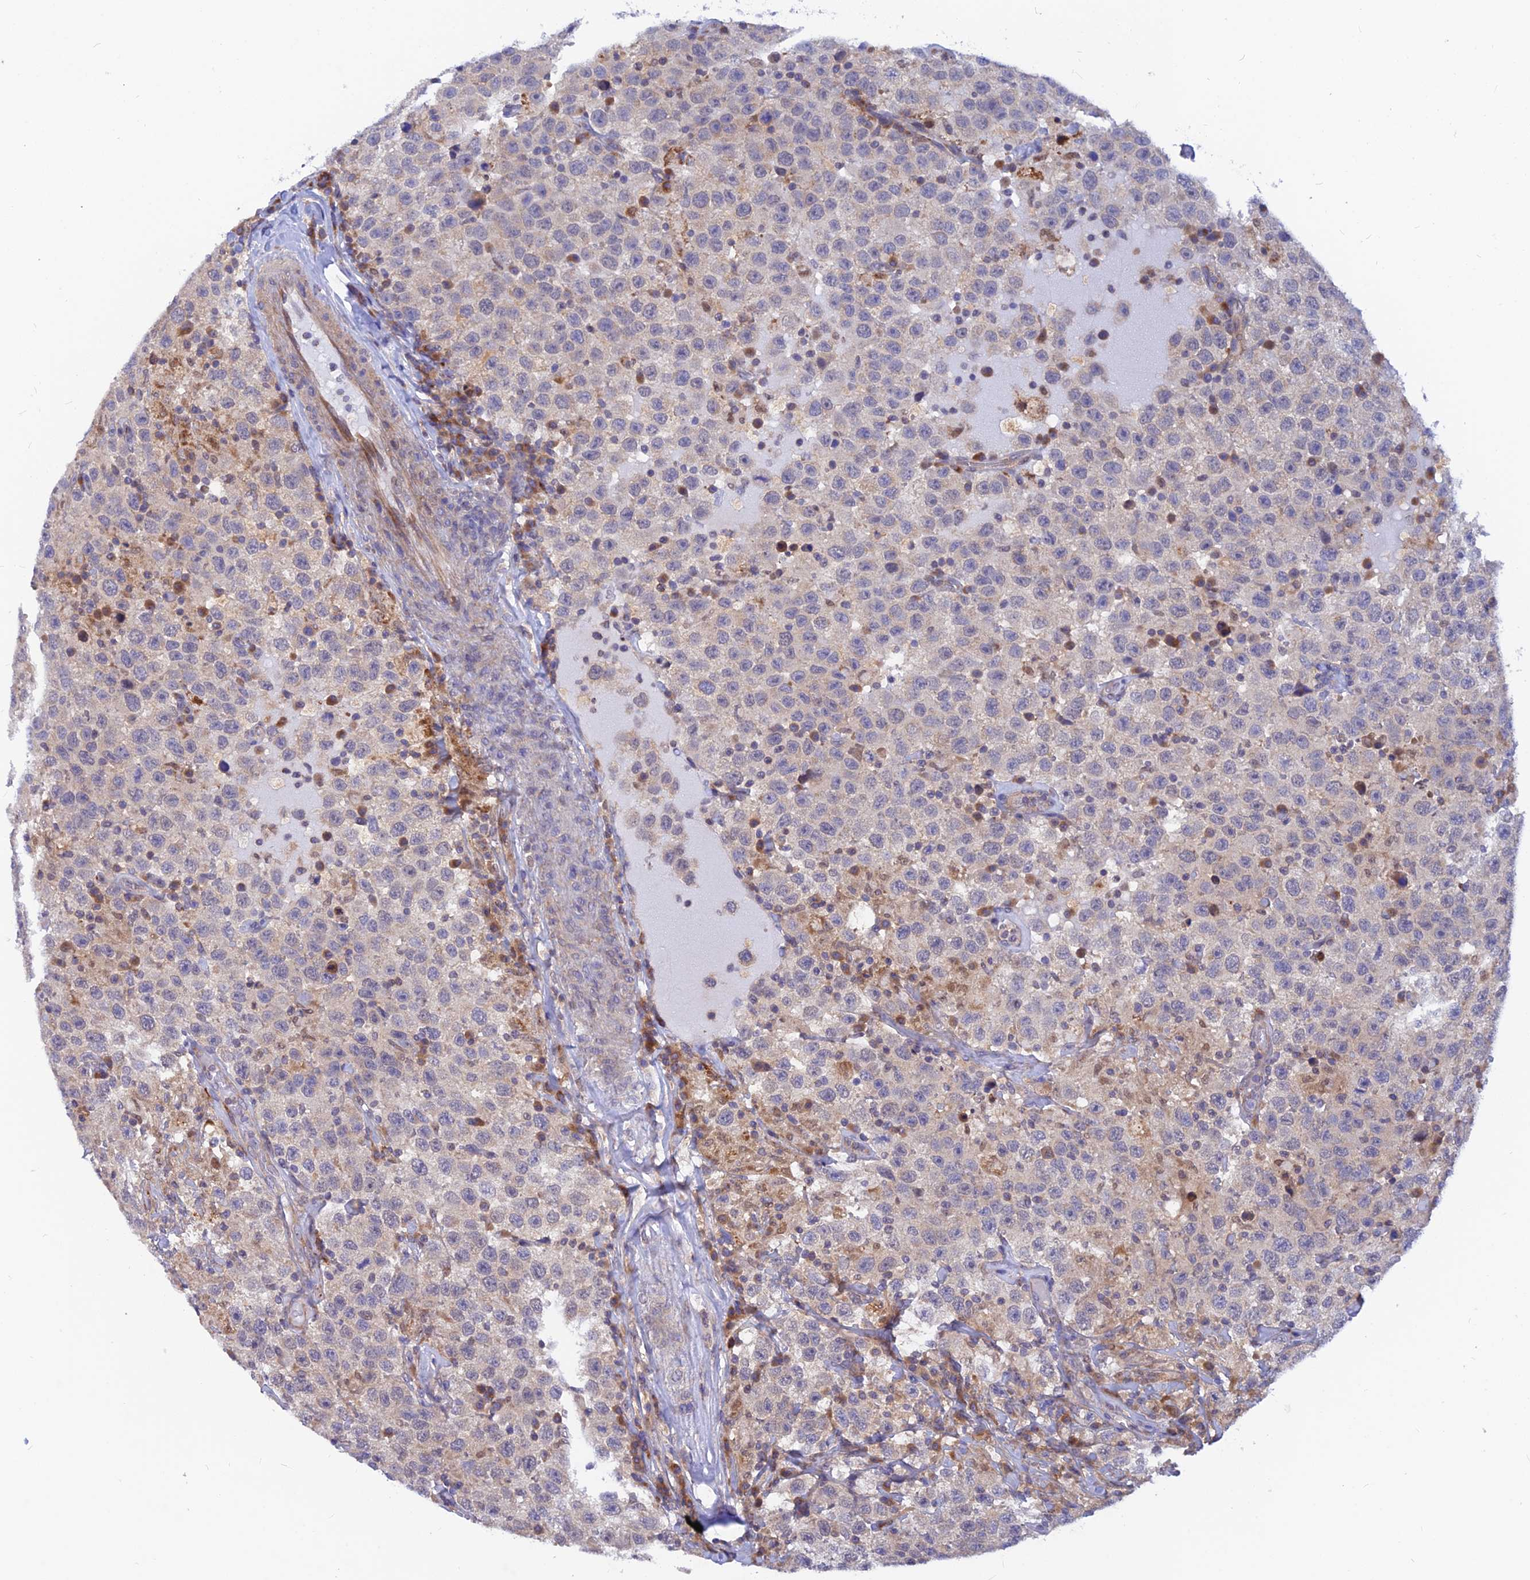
{"staining": {"intensity": "negative", "quantity": "none", "location": "none"}, "tissue": "testis cancer", "cell_type": "Tumor cells", "image_type": "cancer", "snomed": [{"axis": "morphology", "description": "Seminoma, NOS"}, {"axis": "topography", "description": "Testis"}], "caption": "High magnification brightfield microscopy of testis cancer stained with DAB (brown) and counterstained with hematoxylin (blue): tumor cells show no significant staining.", "gene": "DNAJC16", "patient": {"sex": "male", "age": 41}}